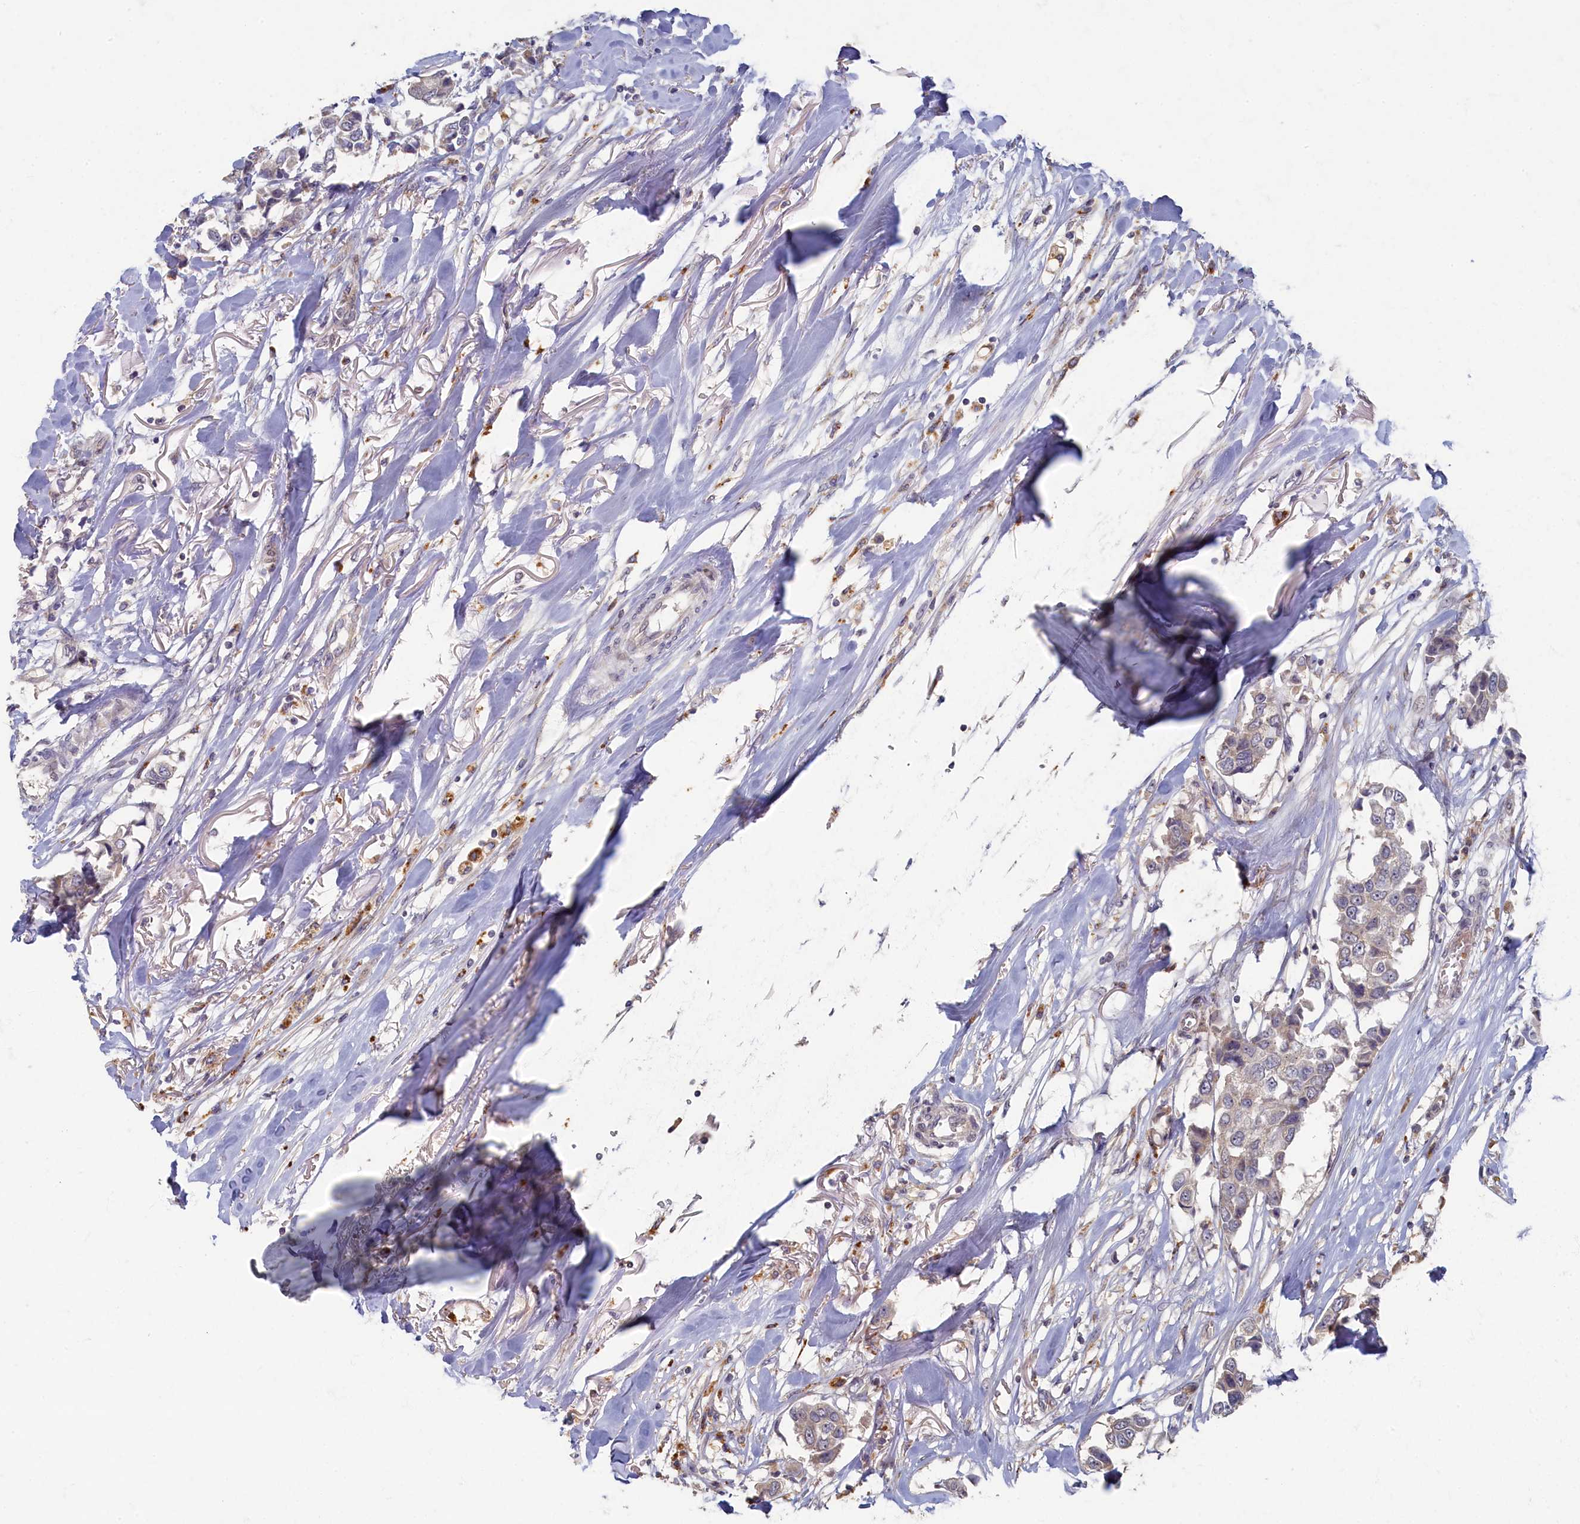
{"staining": {"intensity": "weak", "quantity": "<25%", "location": "cytoplasmic/membranous"}, "tissue": "breast cancer", "cell_type": "Tumor cells", "image_type": "cancer", "snomed": [{"axis": "morphology", "description": "Duct carcinoma"}, {"axis": "topography", "description": "Breast"}], "caption": "Tumor cells show no significant protein positivity in breast infiltrating ductal carcinoma. (Immunohistochemistry (ihc), brightfield microscopy, high magnification).", "gene": "HUNK", "patient": {"sex": "female", "age": 80}}